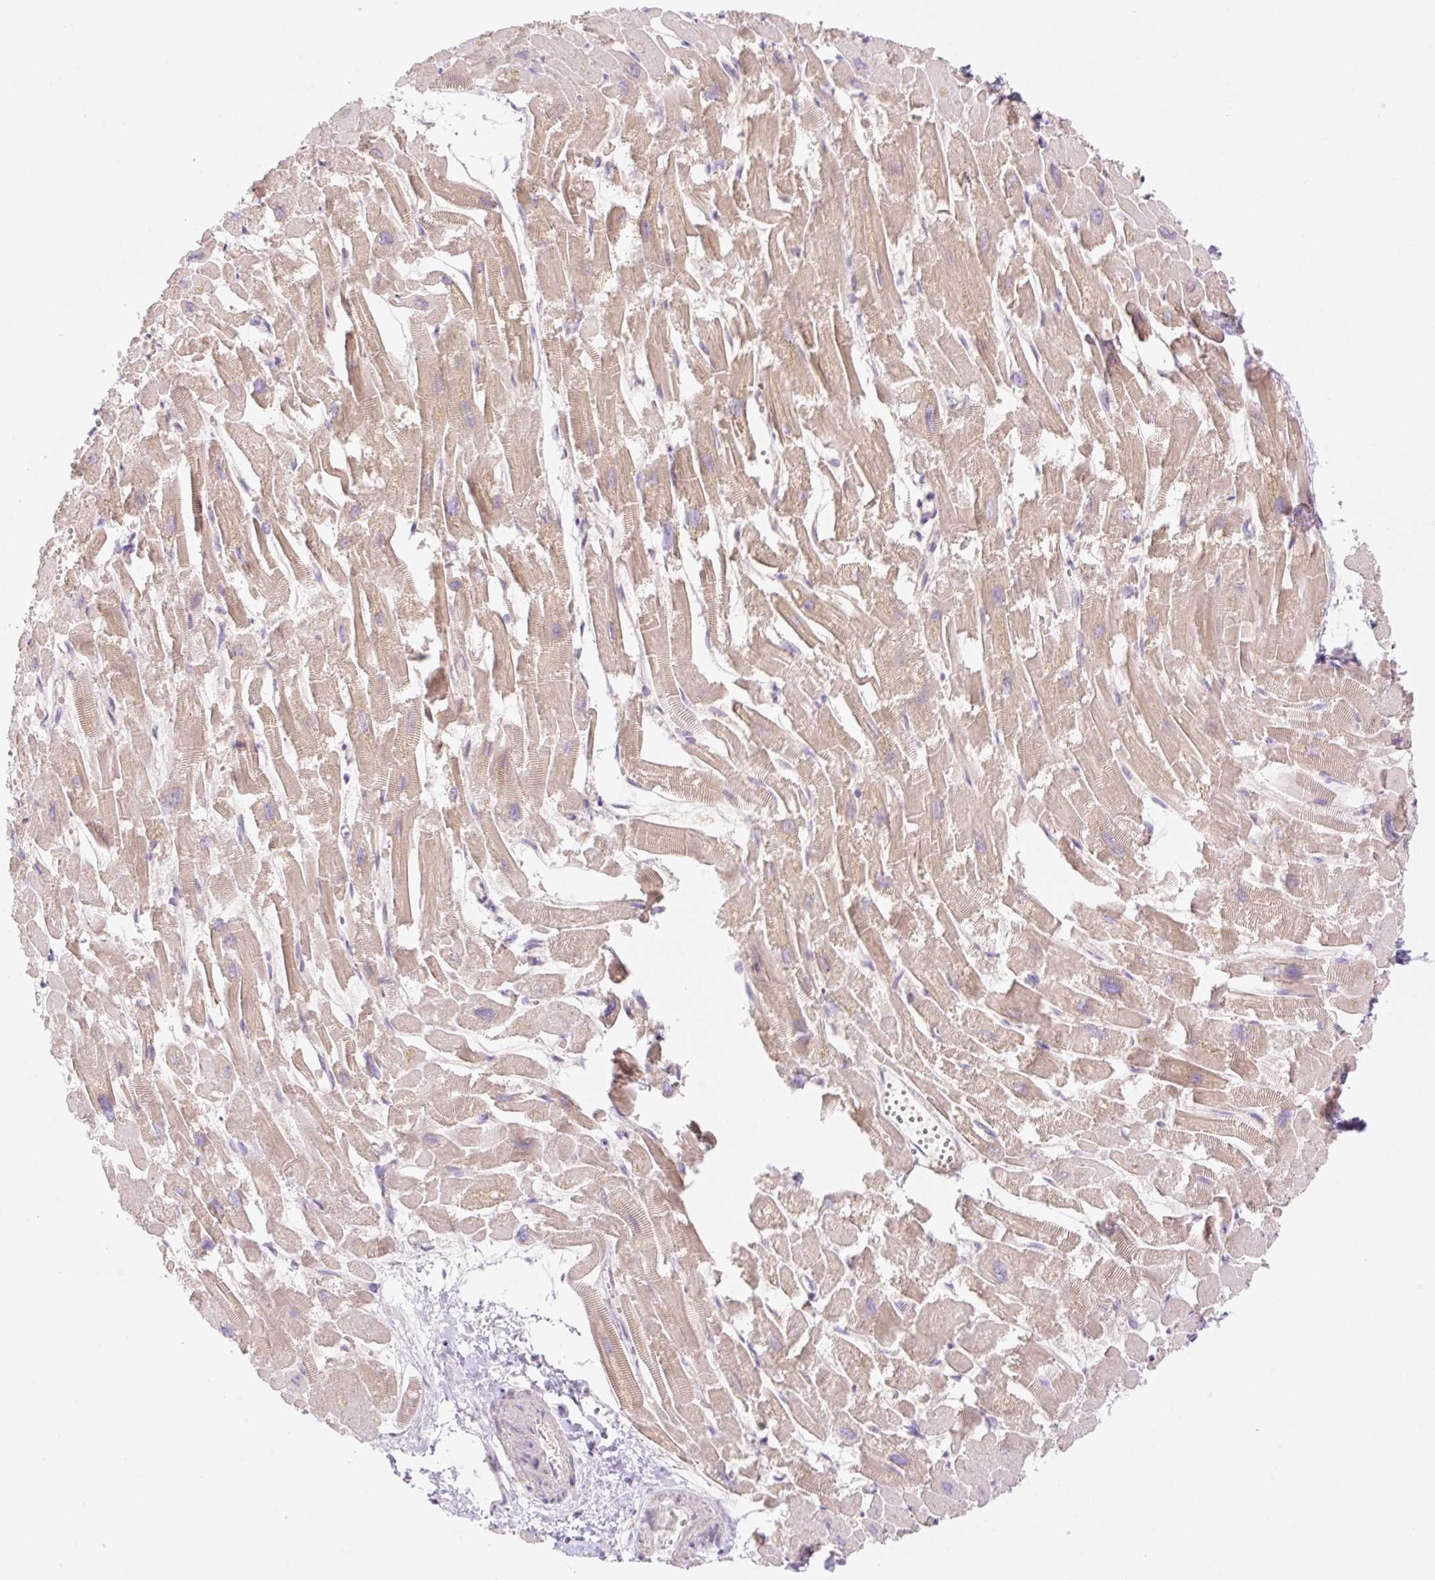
{"staining": {"intensity": "moderate", "quantity": ">75%", "location": "cytoplasmic/membranous"}, "tissue": "heart muscle", "cell_type": "Cardiomyocytes", "image_type": "normal", "snomed": [{"axis": "morphology", "description": "Normal tissue, NOS"}, {"axis": "topography", "description": "Heart"}], "caption": "Protein expression analysis of benign heart muscle displays moderate cytoplasmic/membranous expression in about >75% of cardiomyocytes.", "gene": "DENND5A", "patient": {"sex": "male", "age": 54}}